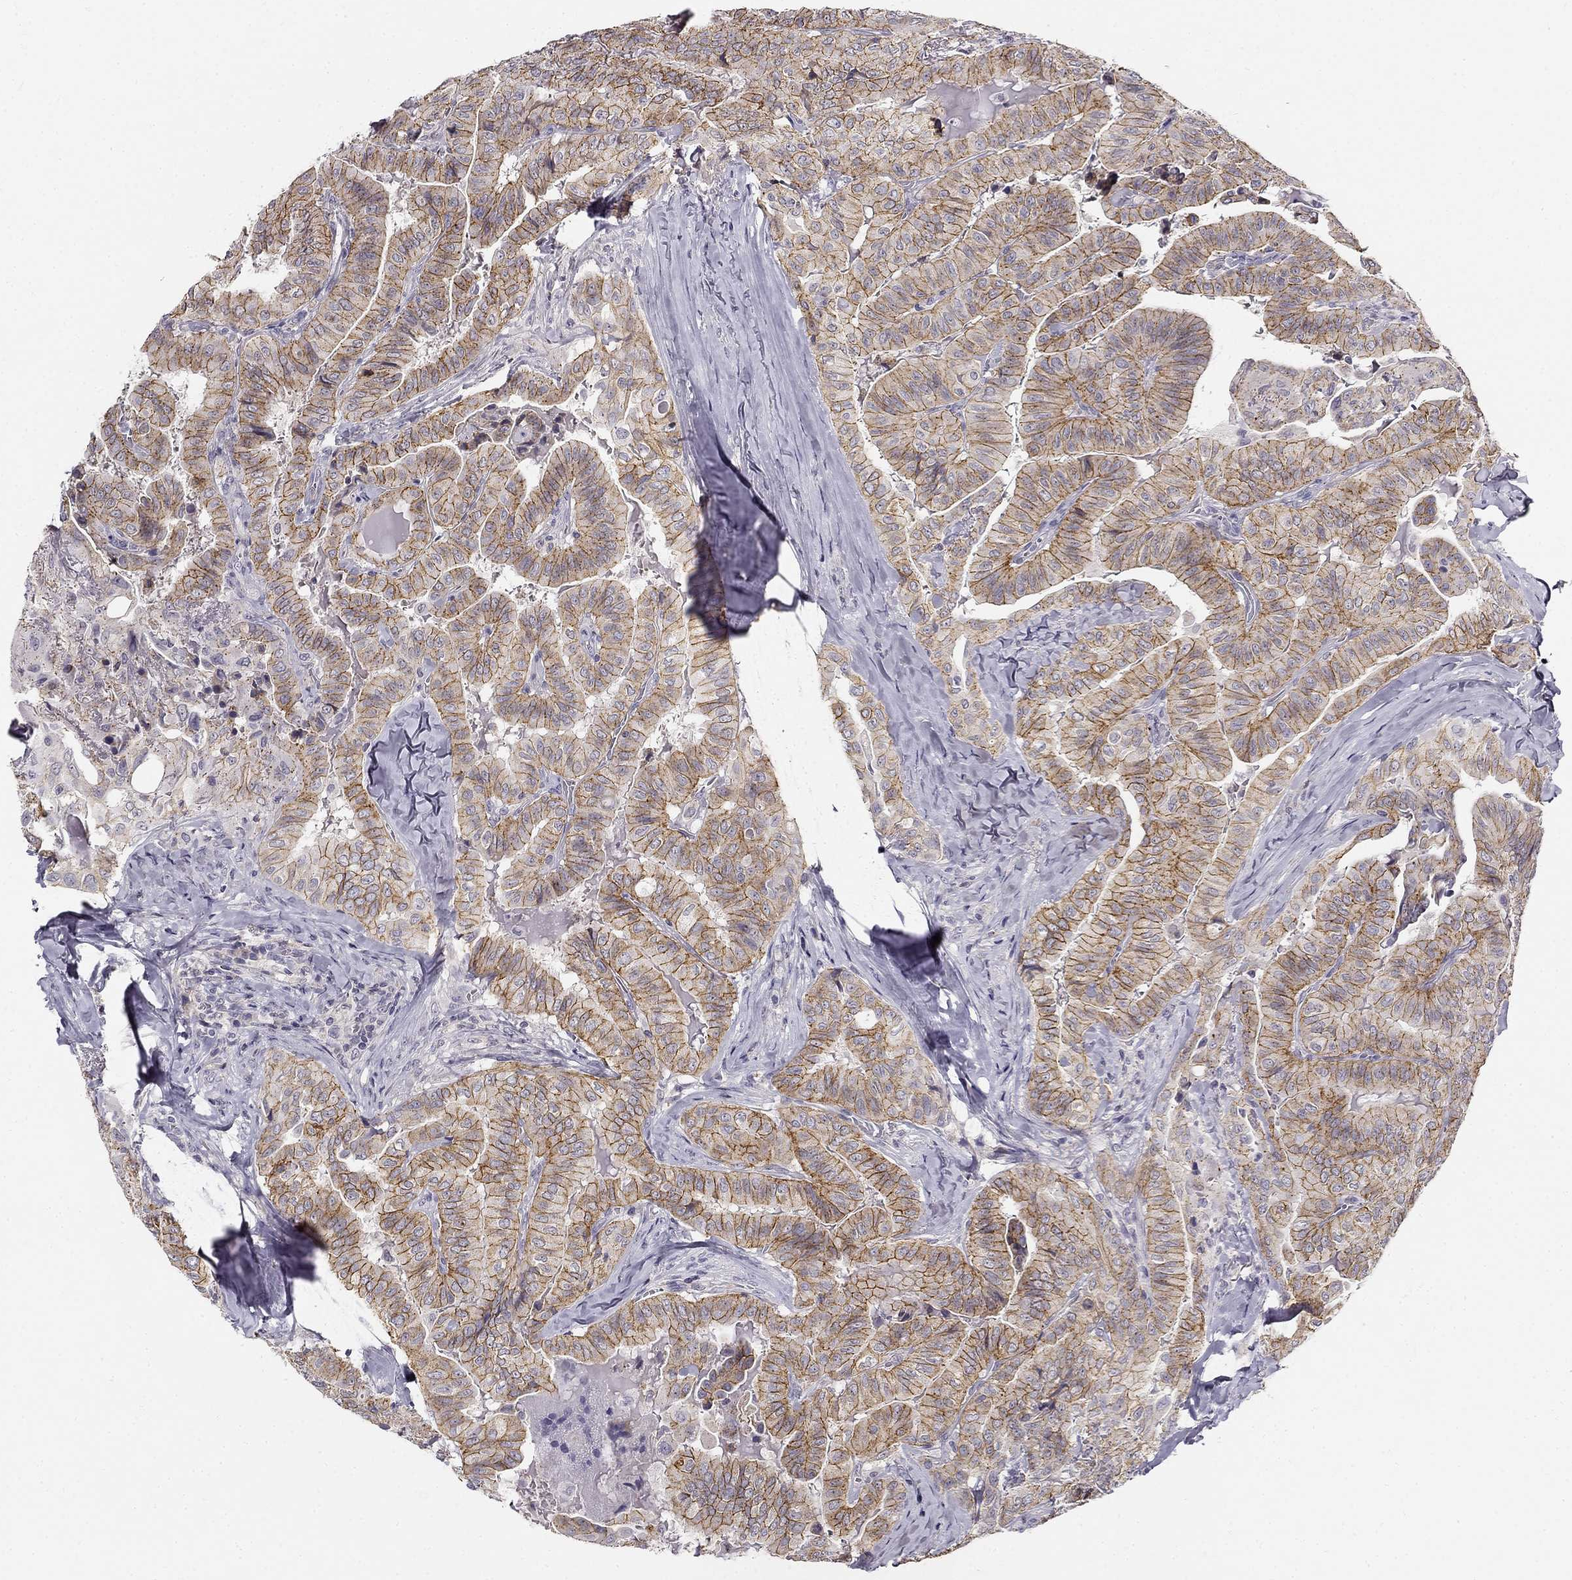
{"staining": {"intensity": "strong", "quantity": ">75%", "location": "cytoplasmic/membranous"}, "tissue": "thyroid cancer", "cell_type": "Tumor cells", "image_type": "cancer", "snomed": [{"axis": "morphology", "description": "Papillary adenocarcinoma, NOS"}, {"axis": "topography", "description": "Thyroid gland"}], "caption": "A high-resolution image shows IHC staining of papillary adenocarcinoma (thyroid), which demonstrates strong cytoplasmic/membranous positivity in approximately >75% of tumor cells. (Brightfield microscopy of DAB IHC at high magnification).", "gene": "CNR1", "patient": {"sex": "female", "age": 68}}